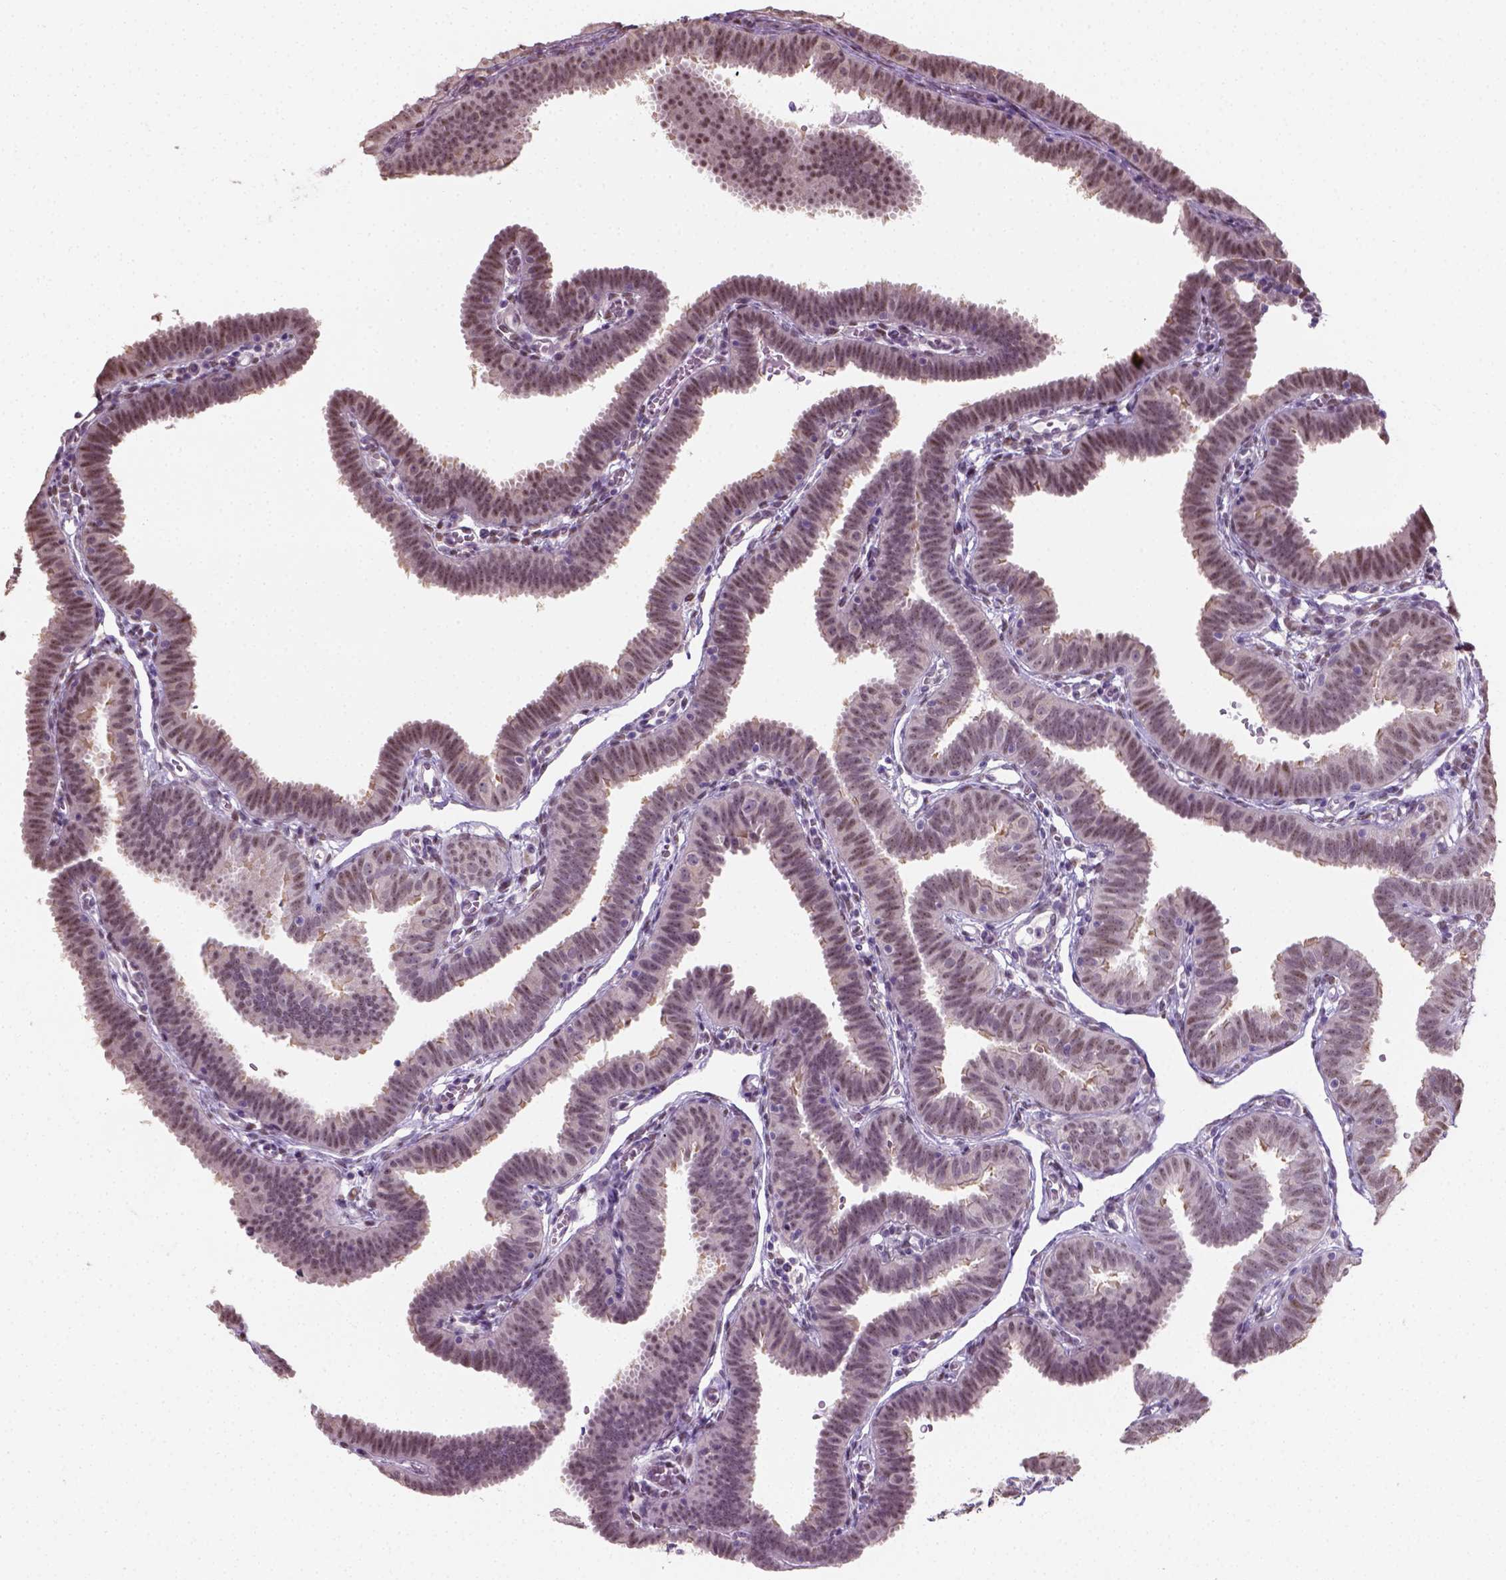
{"staining": {"intensity": "moderate", "quantity": "<25%", "location": "cytoplasmic/membranous,nuclear"}, "tissue": "fallopian tube", "cell_type": "Glandular cells", "image_type": "normal", "snomed": [{"axis": "morphology", "description": "Normal tissue, NOS"}, {"axis": "topography", "description": "Fallopian tube"}], "caption": "Immunohistochemistry (IHC) staining of normal fallopian tube, which shows low levels of moderate cytoplasmic/membranous,nuclear expression in about <25% of glandular cells indicating moderate cytoplasmic/membranous,nuclear protein positivity. The staining was performed using DAB (brown) for protein detection and nuclei were counterstained in hematoxylin (blue).", "gene": "C1orf112", "patient": {"sex": "female", "age": 25}}